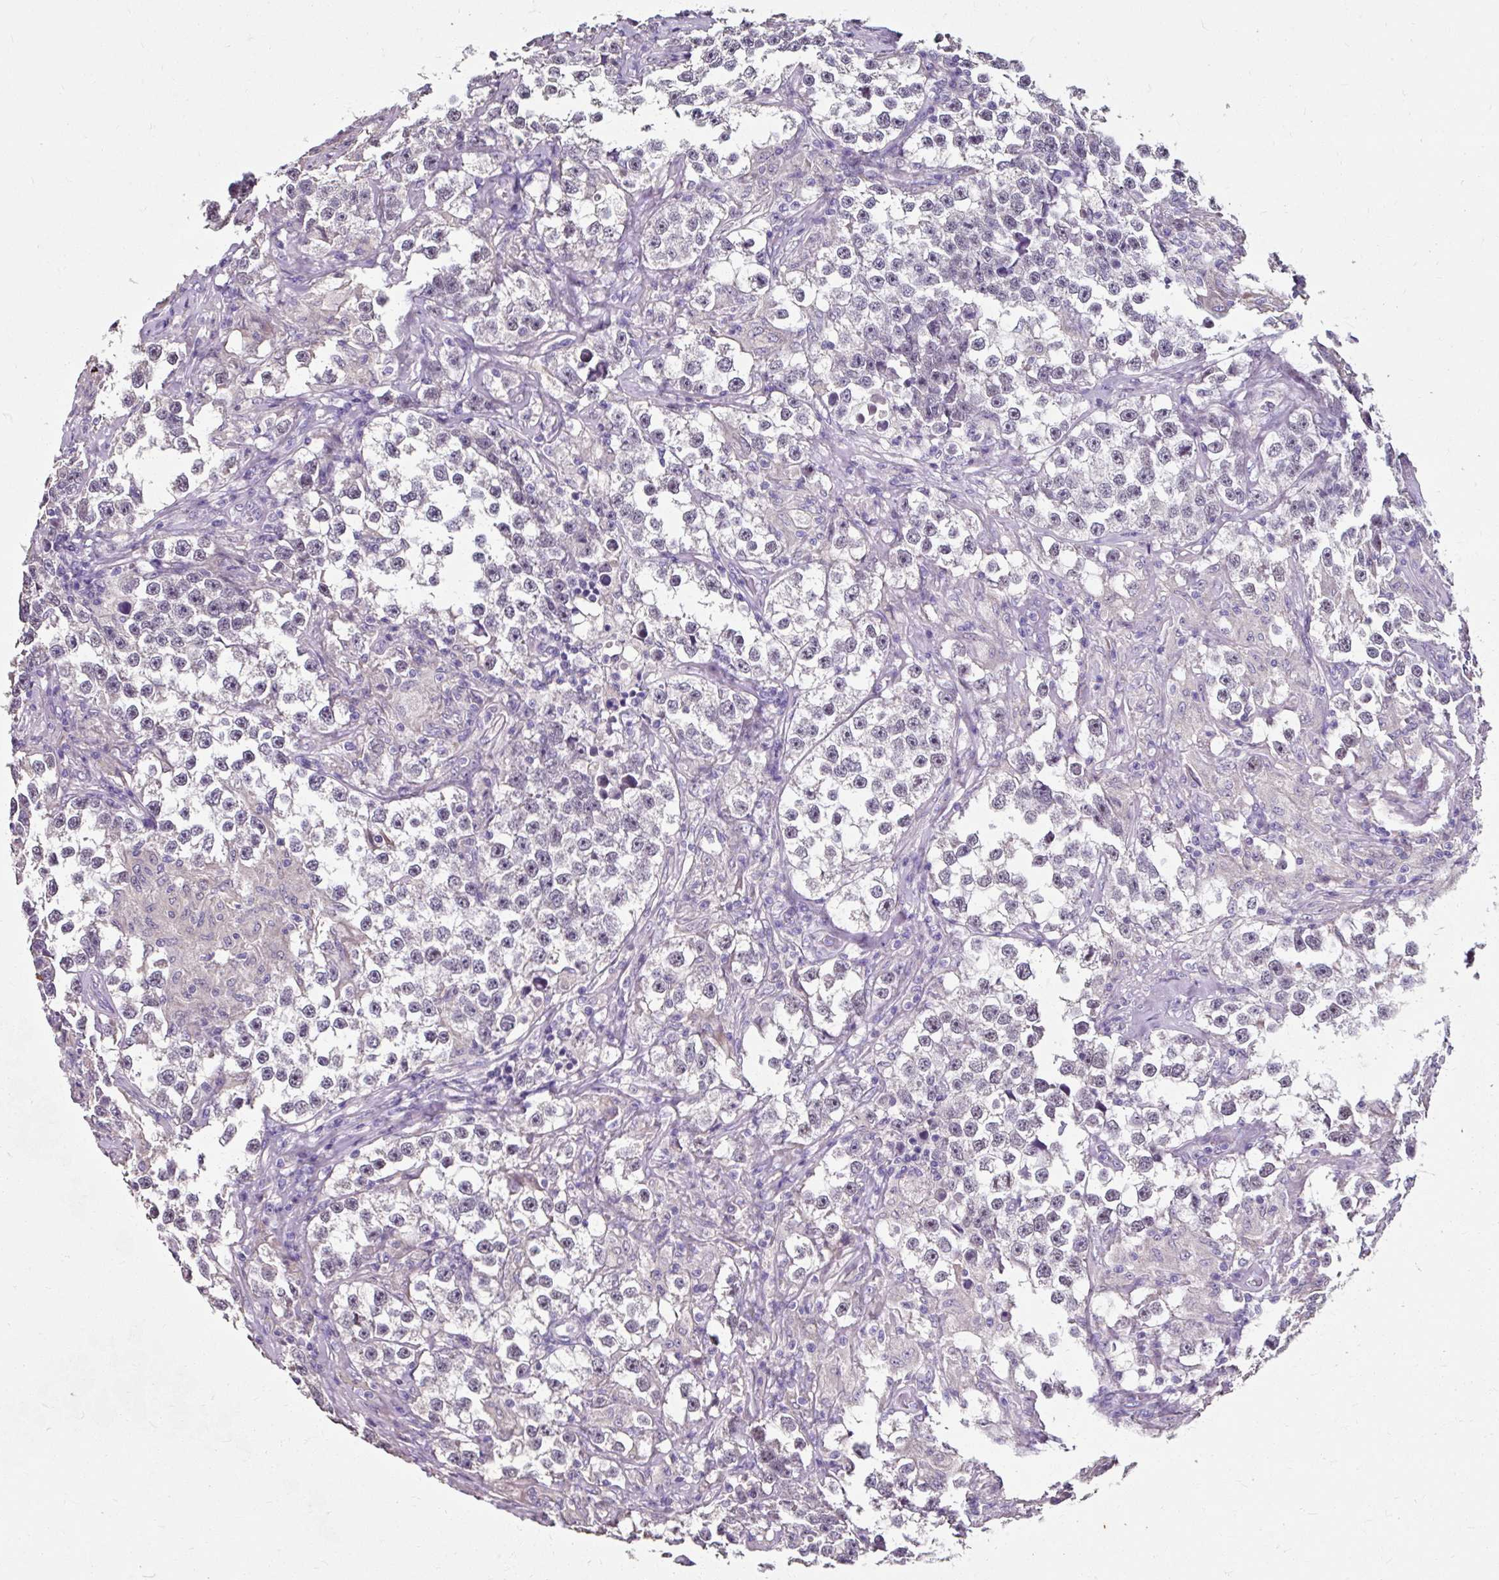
{"staining": {"intensity": "weak", "quantity": "25%-75%", "location": "nuclear"}, "tissue": "testis cancer", "cell_type": "Tumor cells", "image_type": "cancer", "snomed": [{"axis": "morphology", "description": "Seminoma, NOS"}, {"axis": "topography", "description": "Testis"}], "caption": "This image displays testis cancer stained with immunohistochemistry (IHC) to label a protein in brown. The nuclear of tumor cells show weak positivity for the protein. Nuclei are counter-stained blue.", "gene": "KLHL24", "patient": {"sex": "male", "age": 46}}